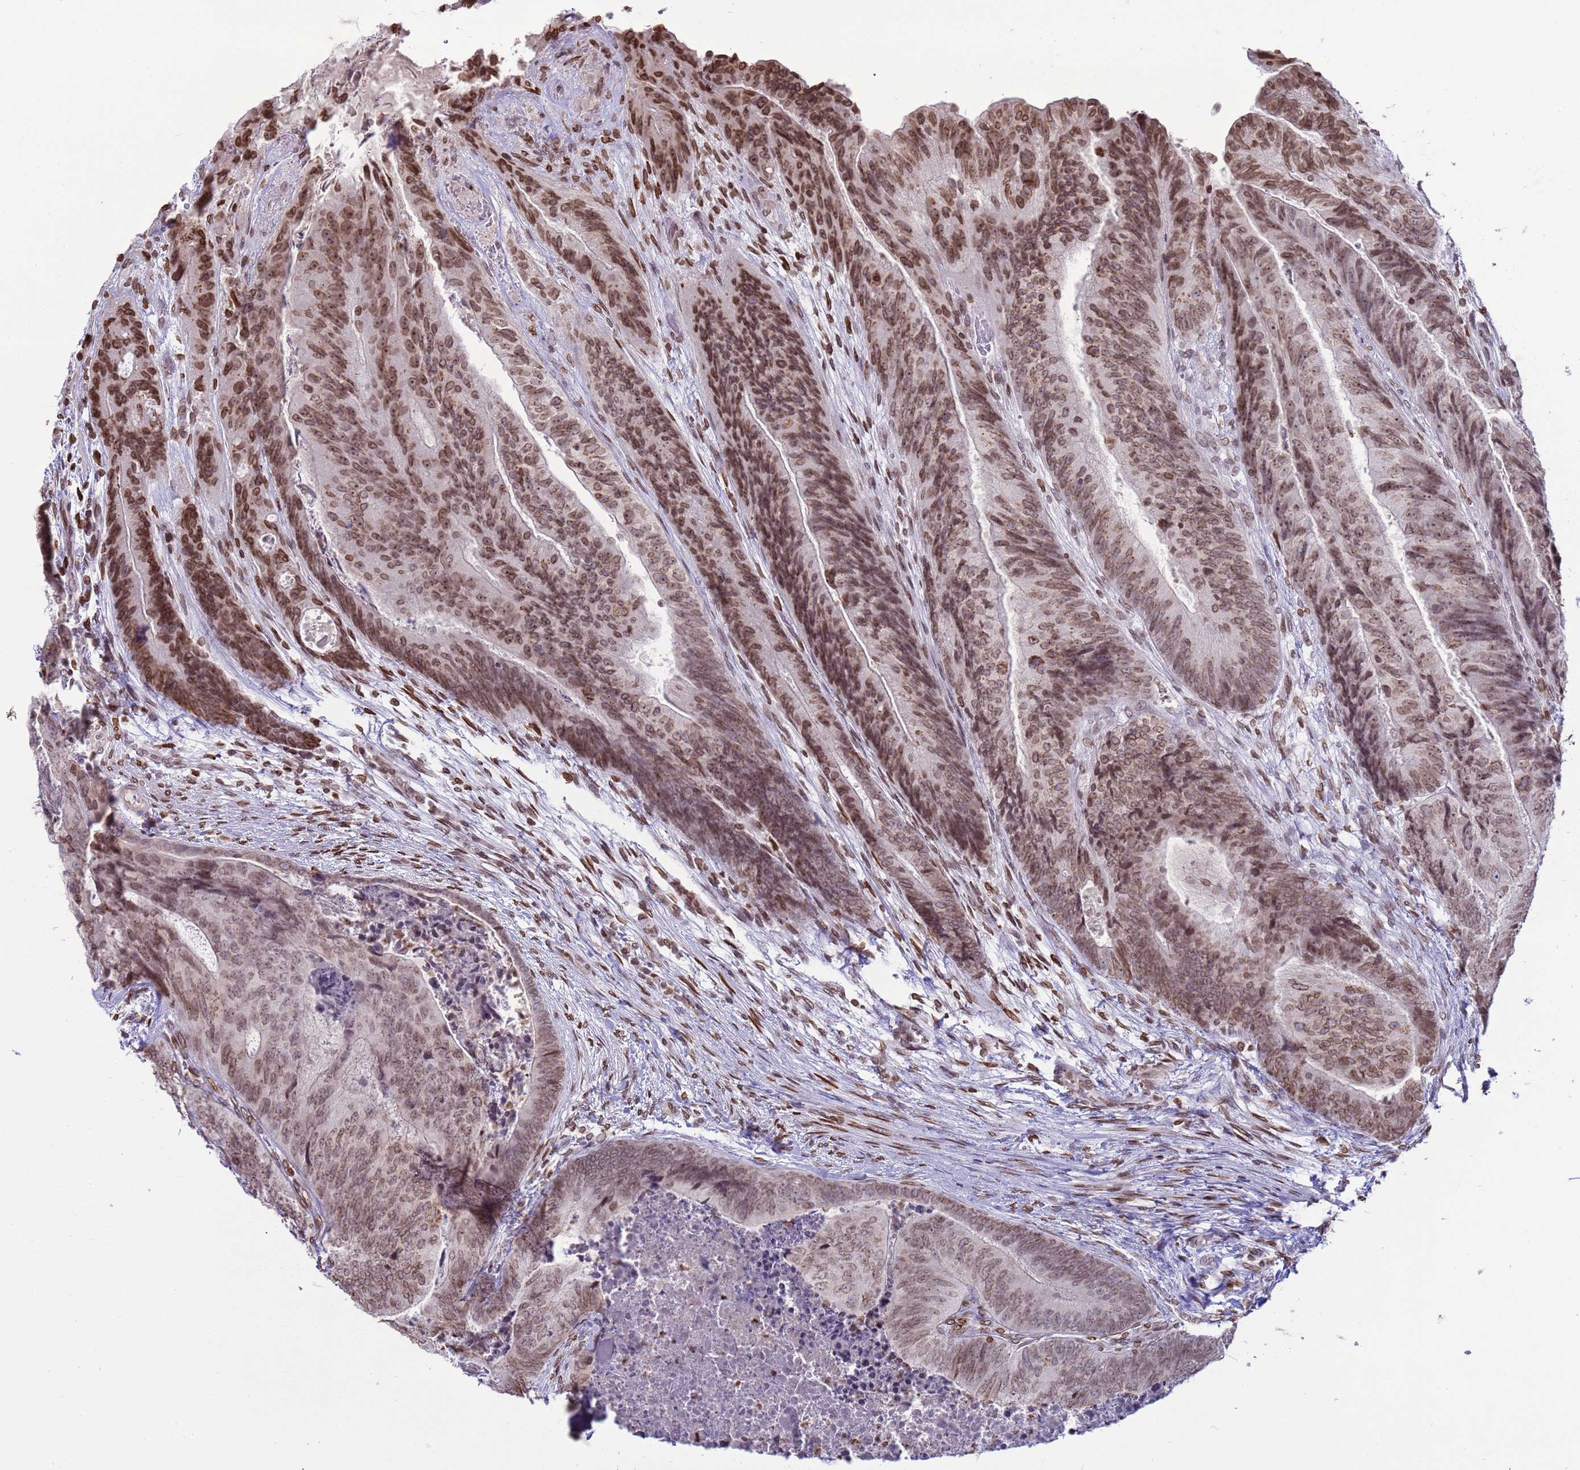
{"staining": {"intensity": "moderate", "quantity": ">75%", "location": "cytoplasmic/membranous,nuclear"}, "tissue": "colorectal cancer", "cell_type": "Tumor cells", "image_type": "cancer", "snomed": [{"axis": "morphology", "description": "Adenocarcinoma, NOS"}, {"axis": "topography", "description": "Colon"}], "caption": "Colorectal cancer (adenocarcinoma) stained for a protein (brown) displays moderate cytoplasmic/membranous and nuclear positive expression in about >75% of tumor cells.", "gene": "DHX37", "patient": {"sex": "female", "age": 67}}